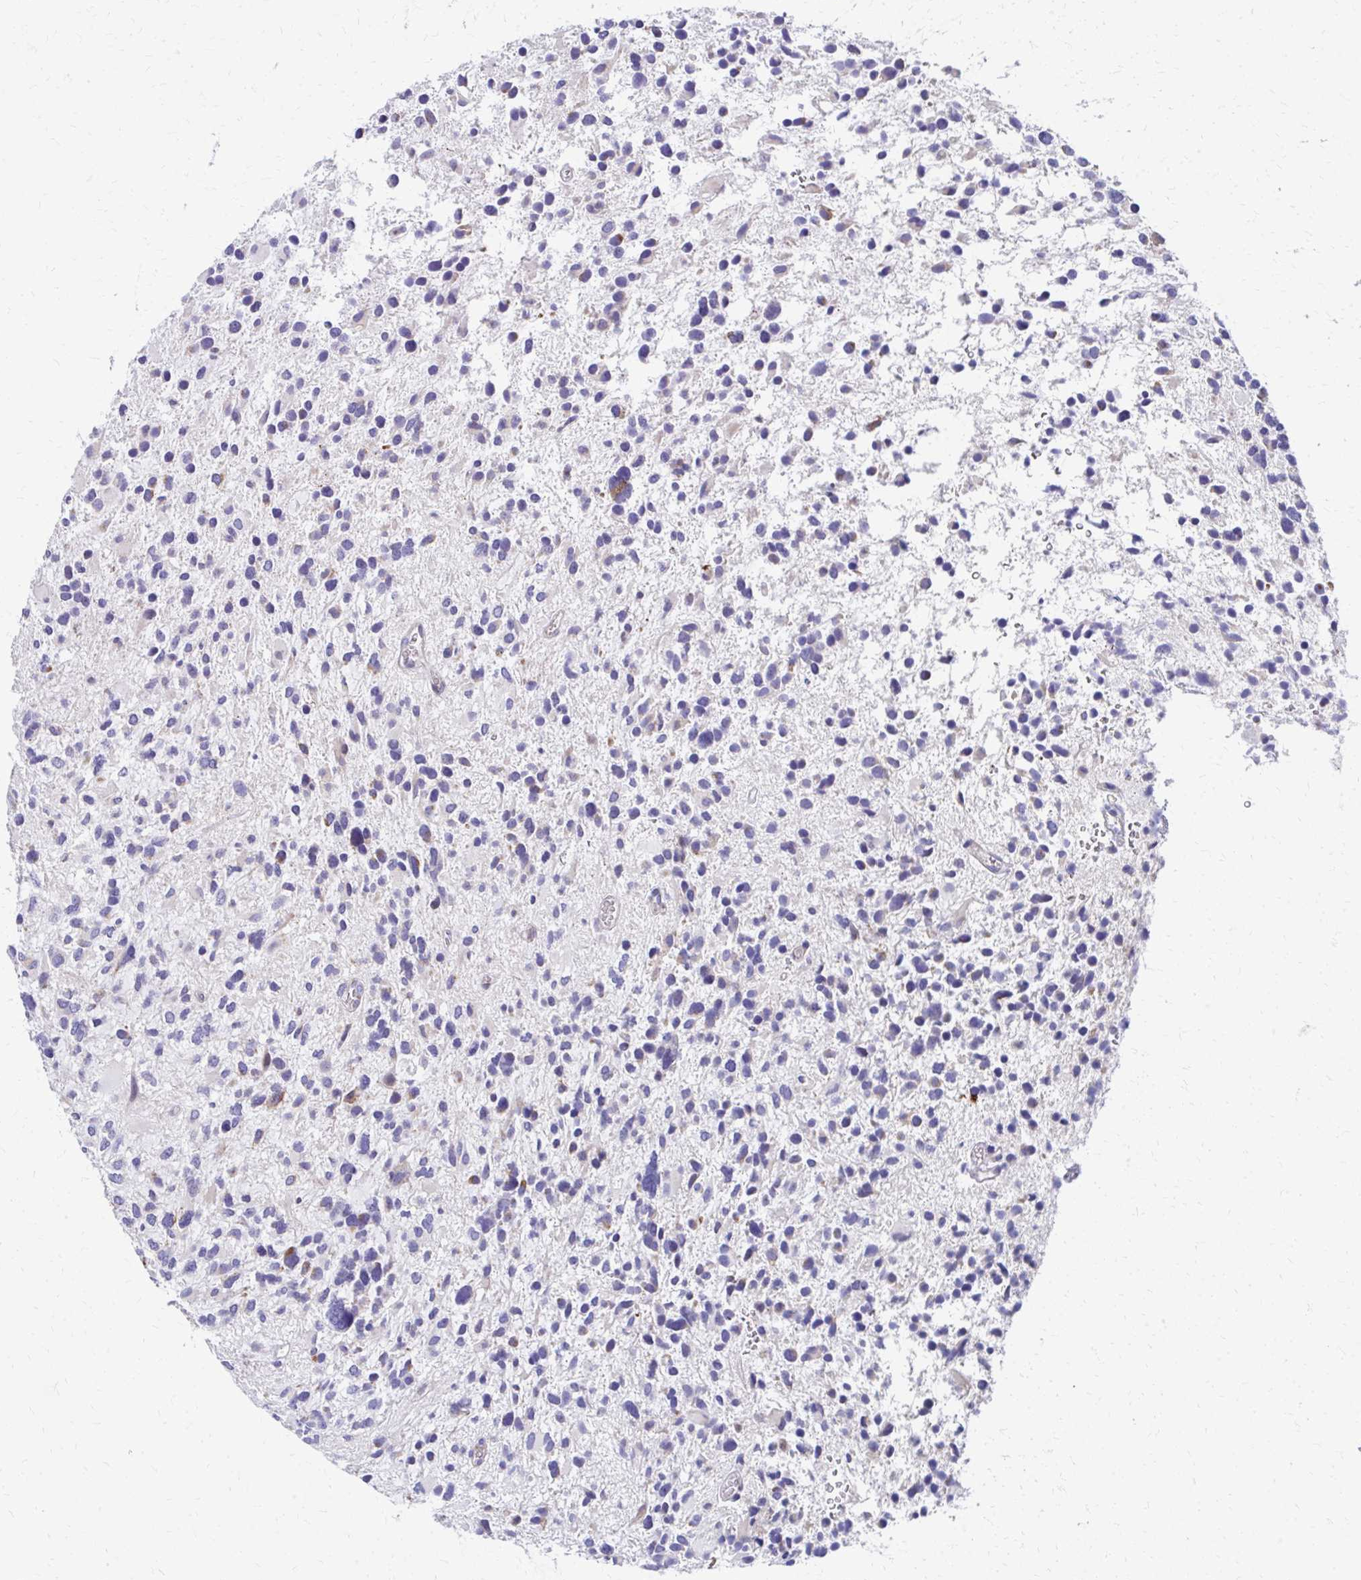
{"staining": {"intensity": "moderate", "quantity": "<25%", "location": "cytoplasmic/membranous"}, "tissue": "glioma", "cell_type": "Tumor cells", "image_type": "cancer", "snomed": [{"axis": "morphology", "description": "Glioma, malignant, High grade"}, {"axis": "topography", "description": "Brain"}], "caption": "A brown stain shows moderate cytoplasmic/membranous expression of a protein in malignant glioma (high-grade) tumor cells.", "gene": "IL37", "patient": {"sex": "female", "age": 11}}